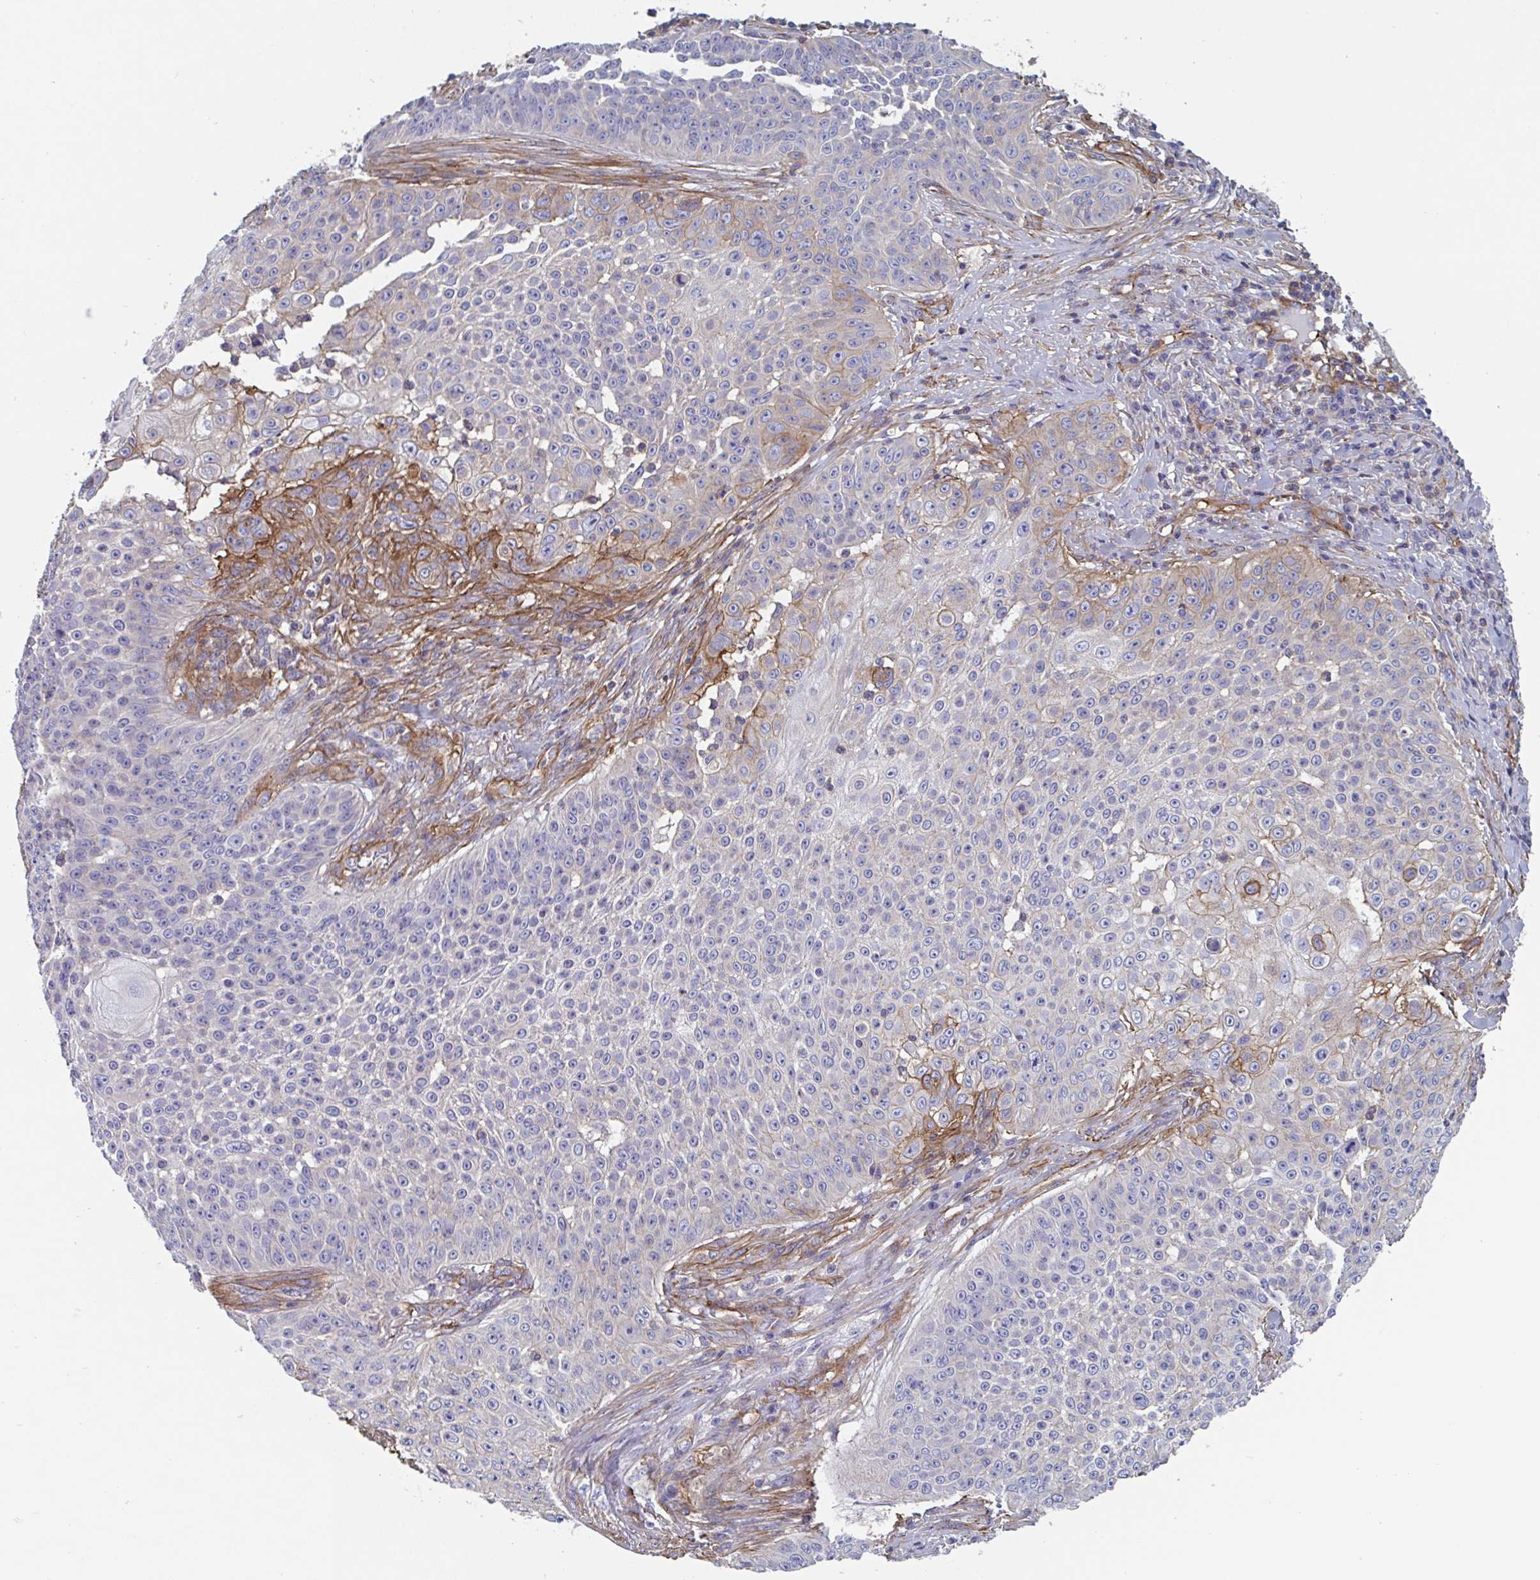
{"staining": {"intensity": "moderate", "quantity": "<25%", "location": "cytoplasmic/membranous"}, "tissue": "skin cancer", "cell_type": "Tumor cells", "image_type": "cancer", "snomed": [{"axis": "morphology", "description": "Squamous cell carcinoma, NOS"}, {"axis": "topography", "description": "Skin"}], "caption": "Skin cancer (squamous cell carcinoma) stained for a protein (brown) reveals moderate cytoplasmic/membranous positive positivity in approximately <25% of tumor cells.", "gene": "SHISA7", "patient": {"sex": "male", "age": 24}}